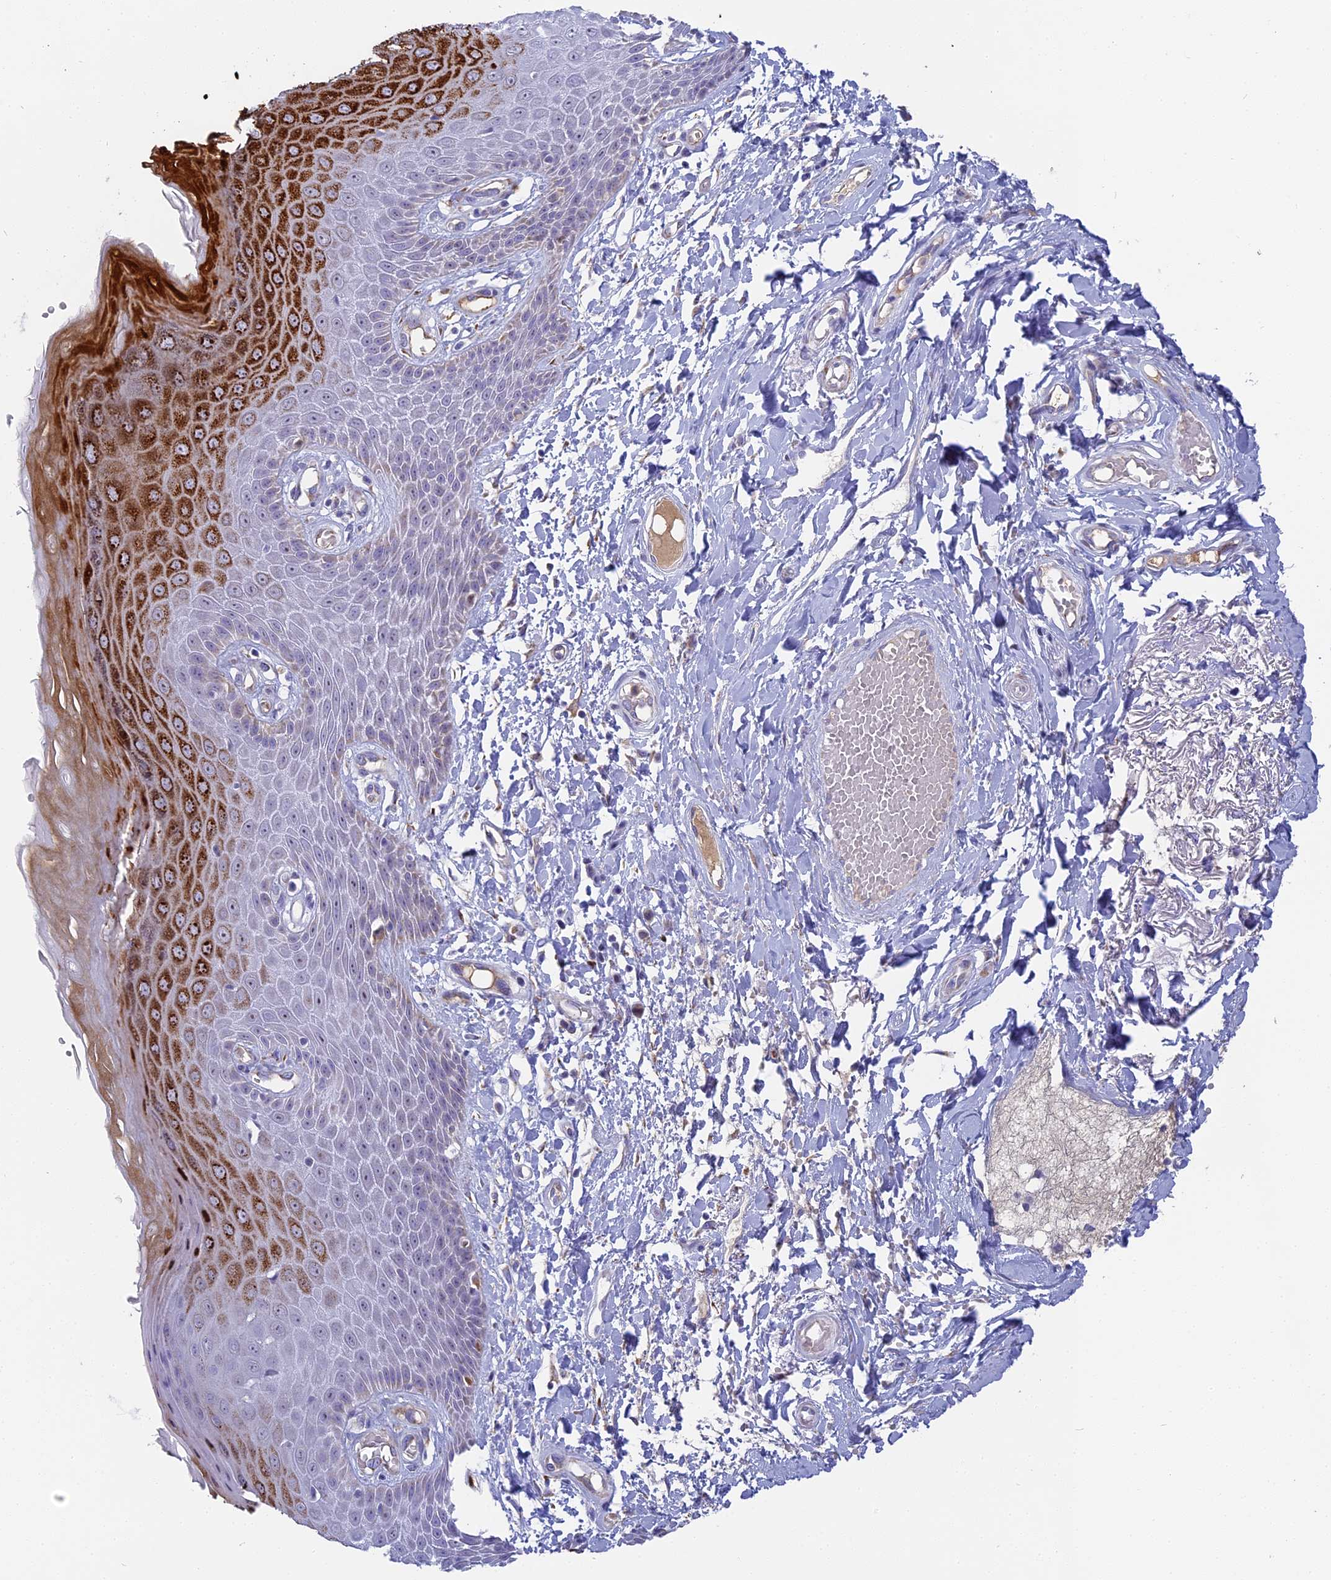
{"staining": {"intensity": "strong", "quantity": "25%-75%", "location": "cytoplasmic/membranous"}, "tissue": "skin", "cell_type": "Epidermal cells", "image_type": "normal", "snomed": [{"axis": "morphology", "description": "Normal tissue, NOS"}, {"axis": "topography", "description": "Anal"}], "caption": "High-power microscopy captured an IHC image of normal skin, revealing strong cytoplasmic/membranous staining in about 25%-75% of epidermal cells.", "gene": "DTWD1", "patient": {"sex": "male", "age": 78}}